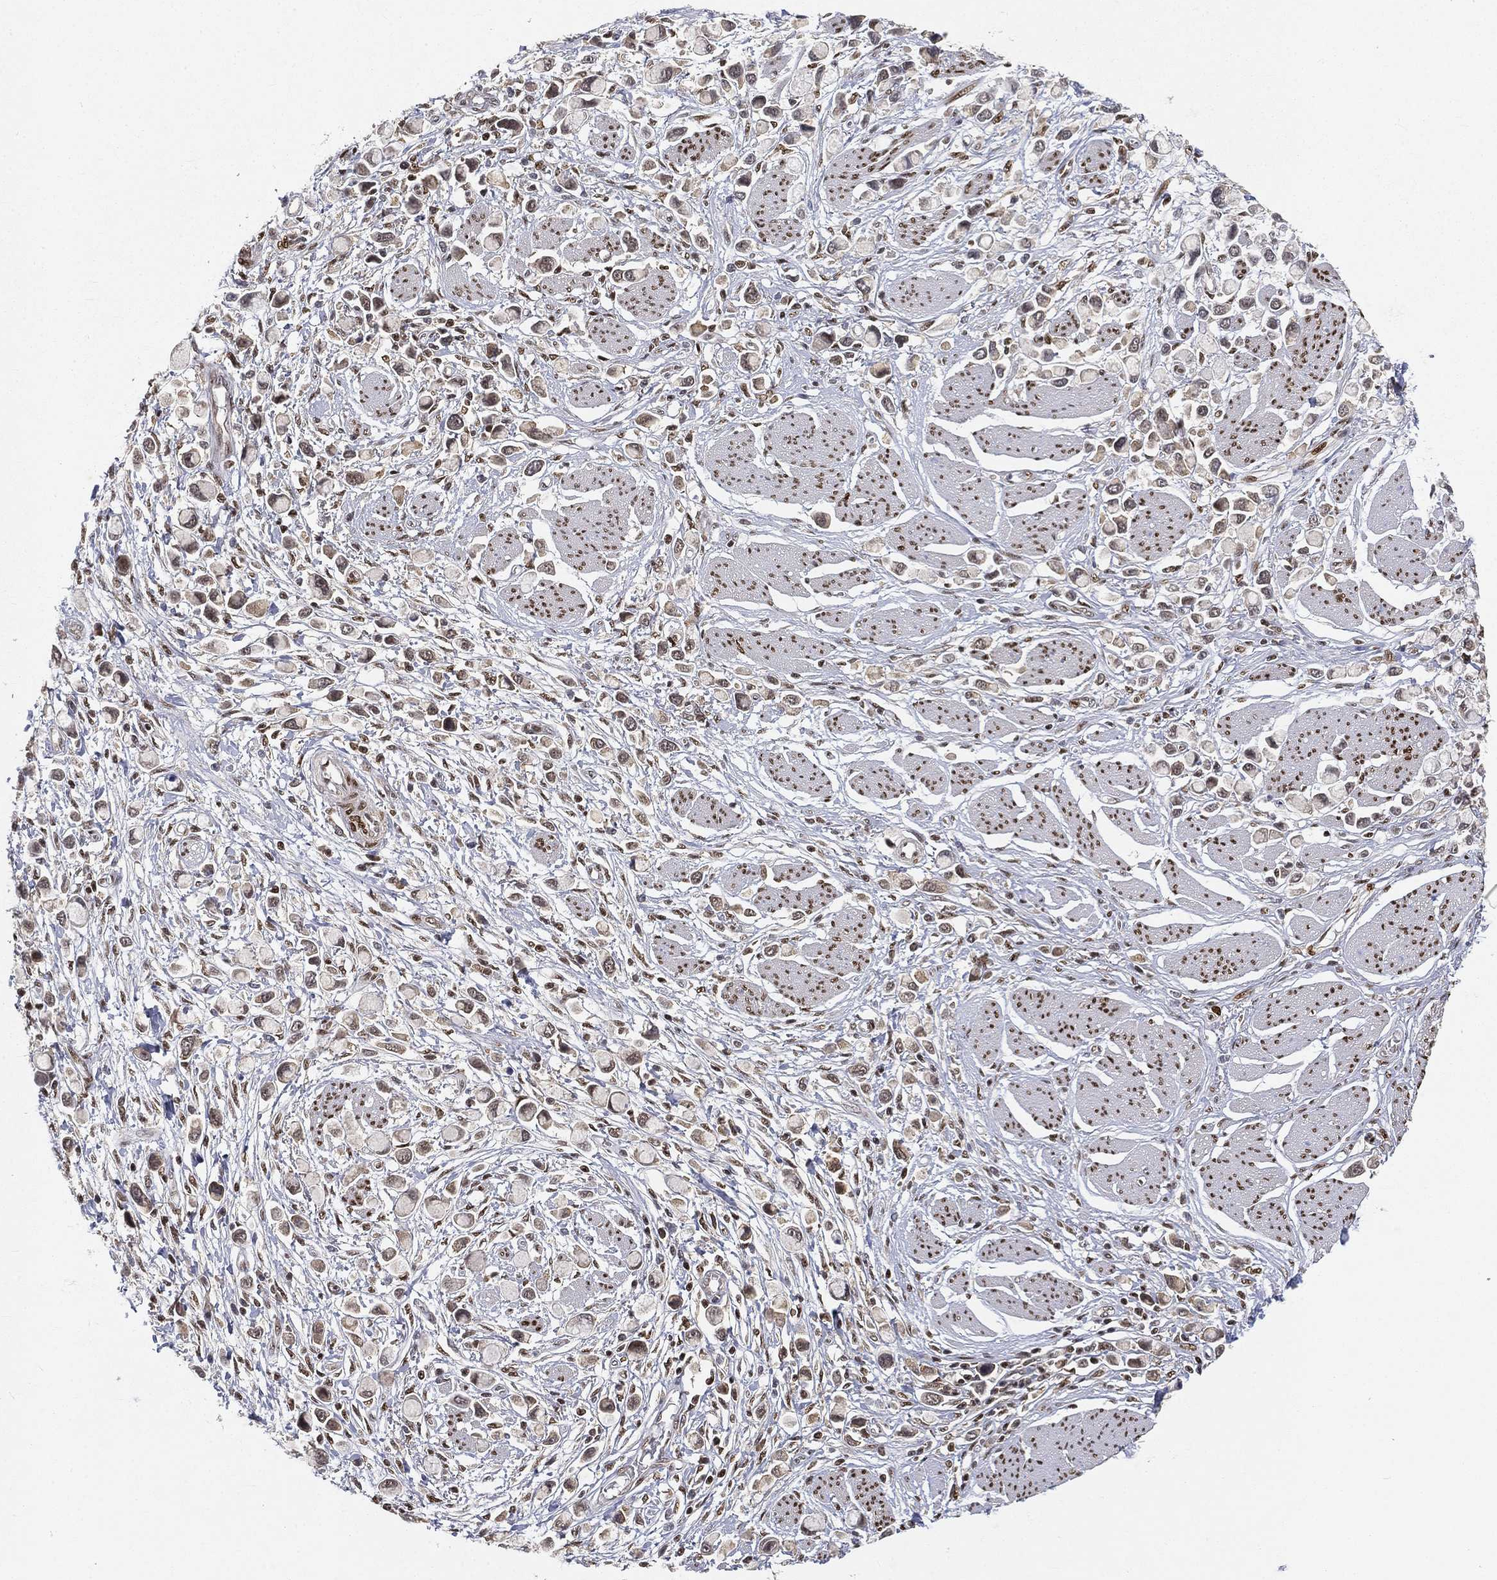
{"staining": {"intensity": "weak", "quantity": "<25%", "location": "cytoplasmic/membranous"}, "tissue": "stomach cancer", "cell_type": "Tumor cells", "image_type": "cancer", "snomed": [{"axis": "morphology", "description": "Adenocarcinoma, NOS"}, {"axis": "topography", "description": "Stomach"}], "caption": "Tumor cells are negative for brown protein staining in adenocarcinoma (stomach).", "gene": "CRTC3", "patient": {"sex": "female", "age": 81}}